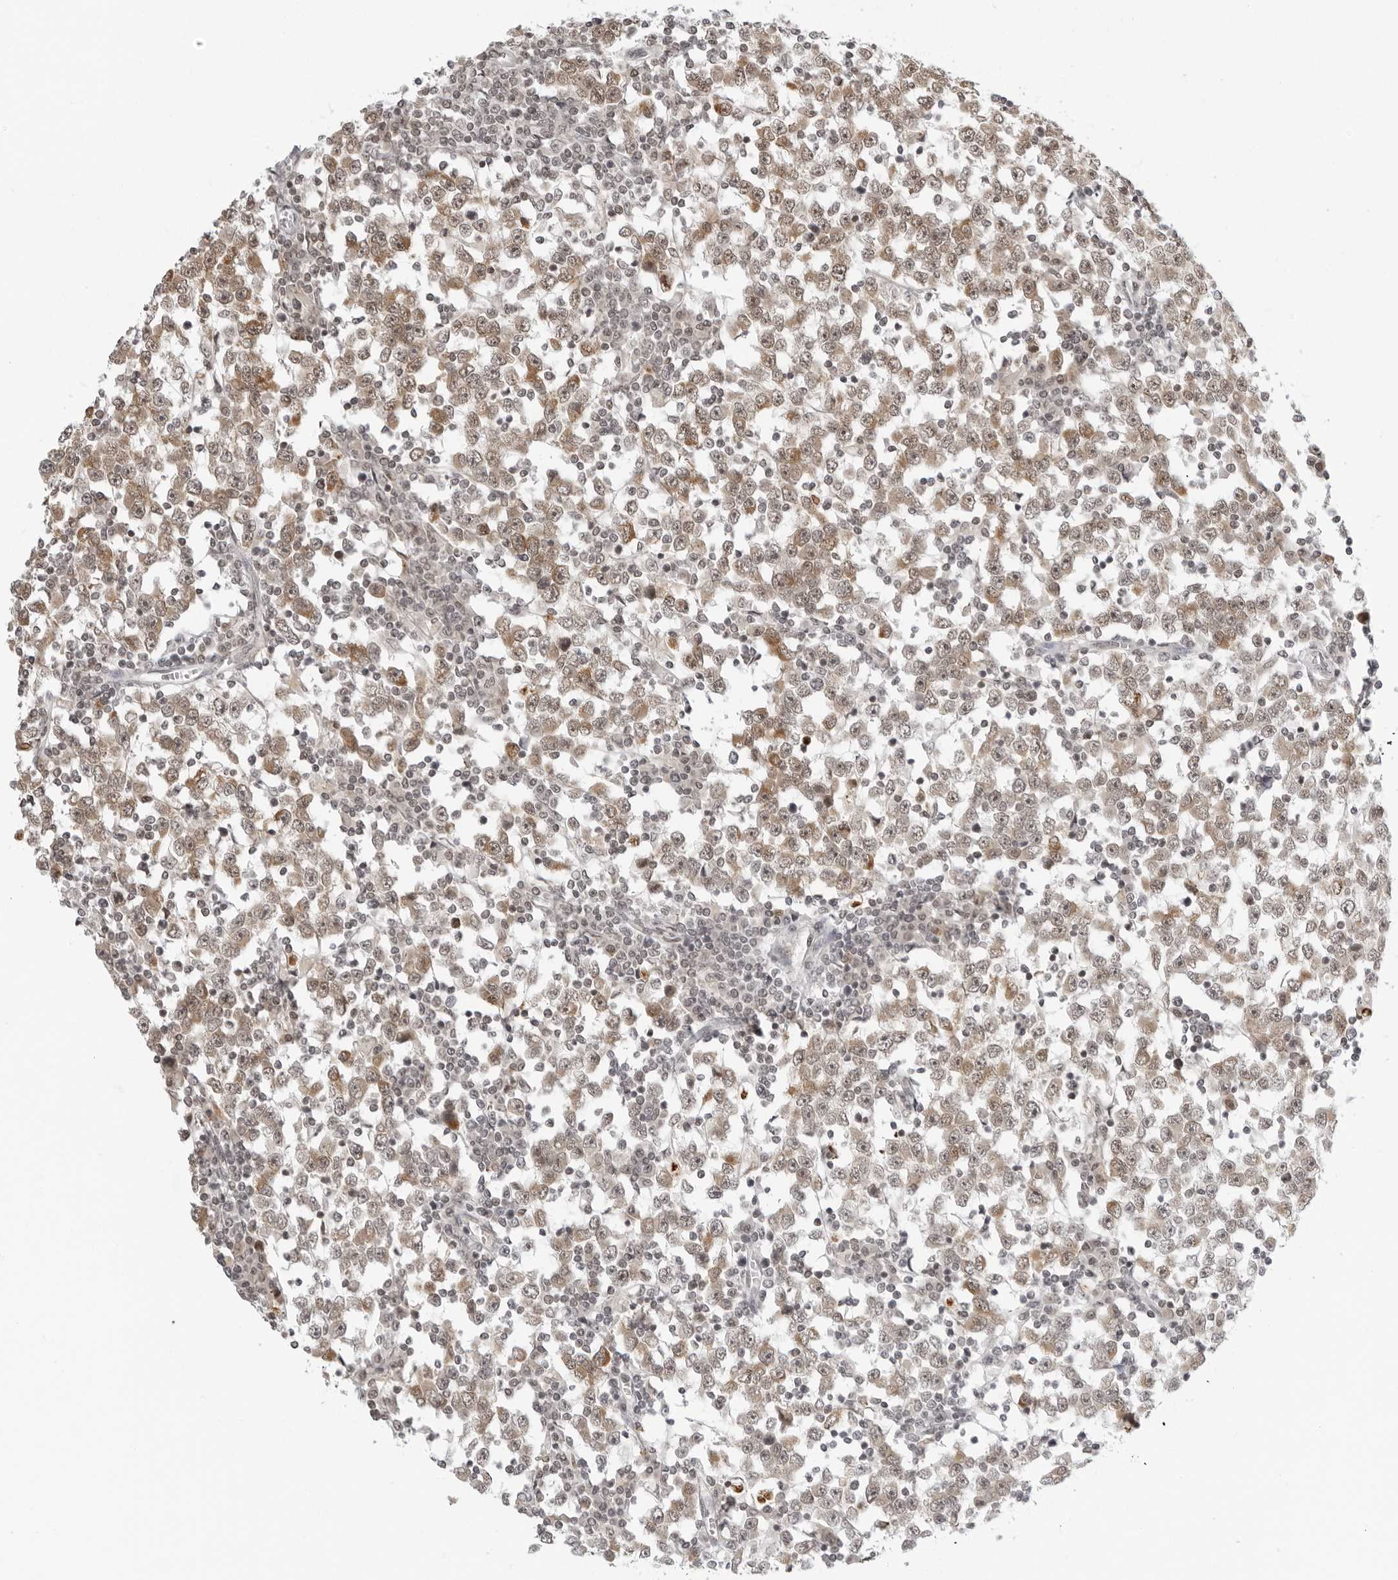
{"staining": {"intensity": "moderate", "quantity": ">75%", "location": "cytoplasmic/membranous,nuclear"}, "tissue": "testis cancer", "cell_type": "Tumor cells", "image_type": "cancer", "snomed": [{"axis": "morphology", "description": "Seminoma, NOS"}, {"axis": "topography", "description": "Testis"}], "caption": "IHC micrograph of neoplastic tissue: human testis cancer (seminoma) stained using IHC shows medium levels of moderate protein expression localized specifically in the cytoplasmic/membranous and nuclear of tumor cells, appearing as a cytoplasmic/membranous and nuclear brown color.", "gene": "MSH6", "patient": {"sex": "male", "age": 65}}